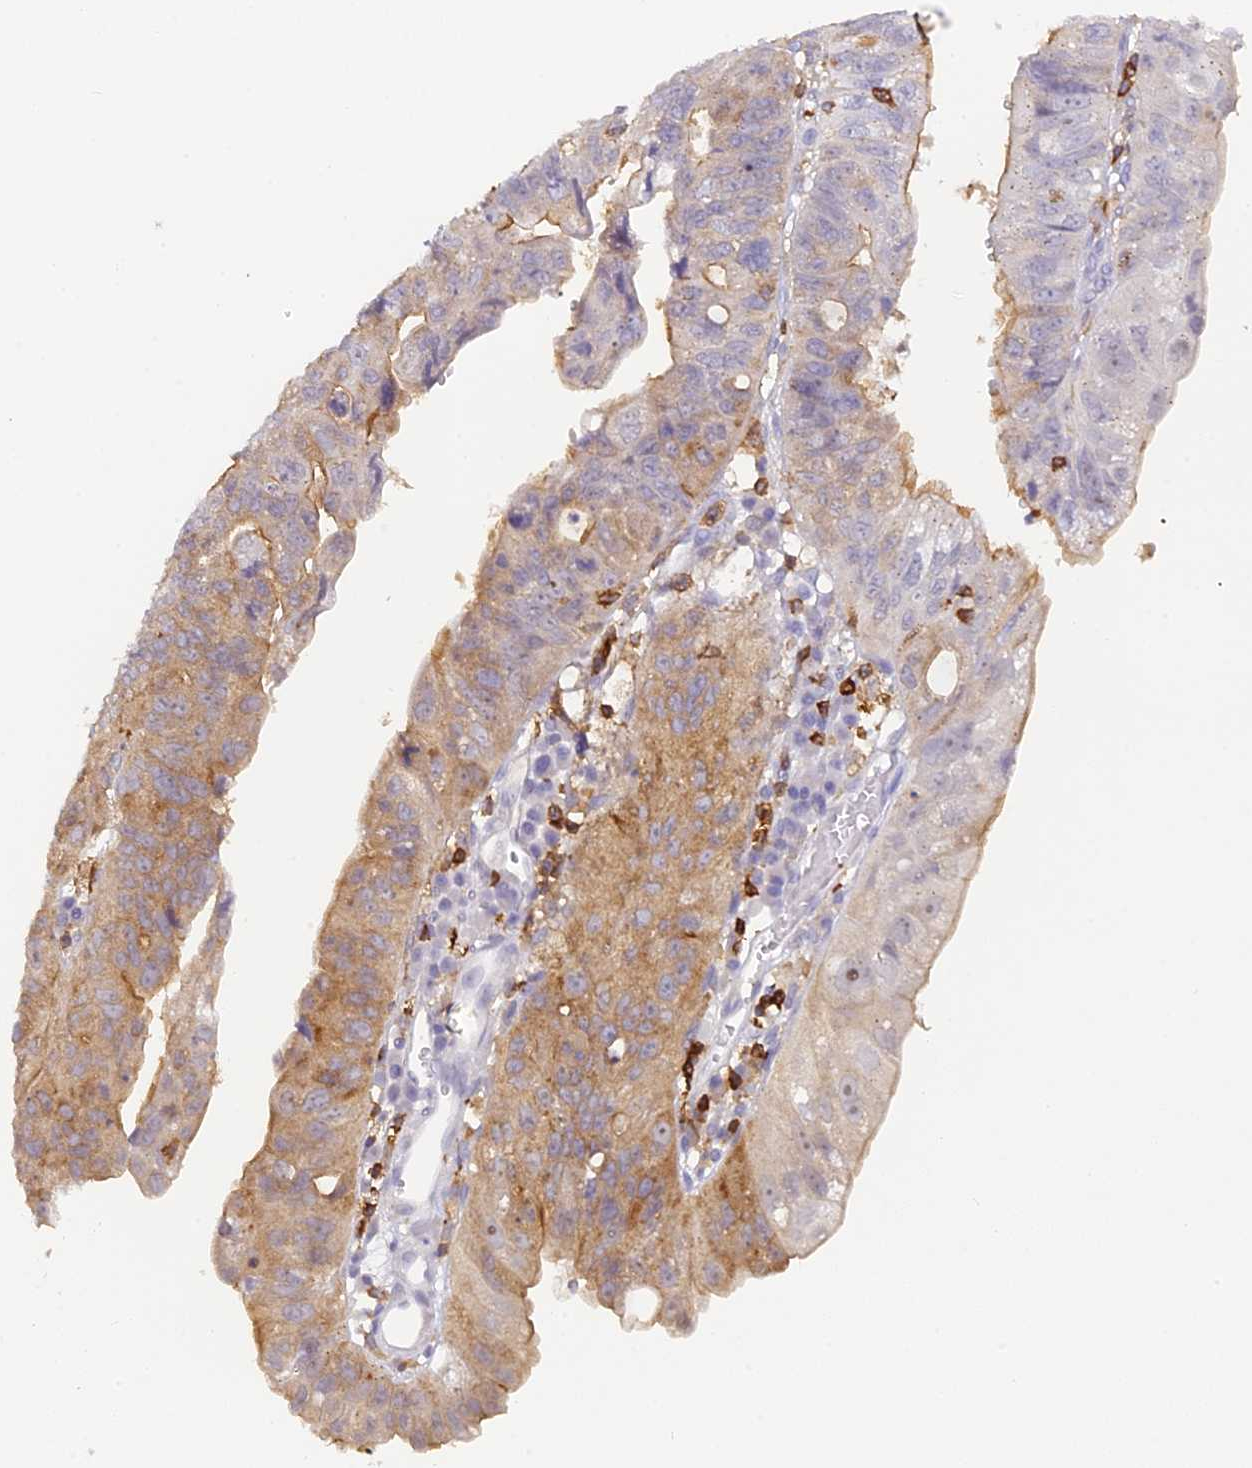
{"staining": {"intensity": "moderate", "quantity": "25%-75%", "location": "cytoplasmic/membranous"}, "tissue": "stomach cancer", "cell_type": "Tumor cells", "image_type": "cancer", "snomed": [{"axis": "morphology", "description": "Adenocarcinoma, NOS"}, {"axis": "topography", "description": "Stomach"}], "caption": "Immunohistochemical staining of human stomach adenocarcinoma exhibits medium levels of moderate cytoplasmic/membranous protein expression in about 25%-75% of tumor cells. The protein of interest is stained brown, and the nuclei are stained in blue (DAB (3,3'-diaminobenzidine) IHC with brightfield microscopy, high magnification).", "gene": "FYB1", "patient": {"sex": "male", "age": 59}}